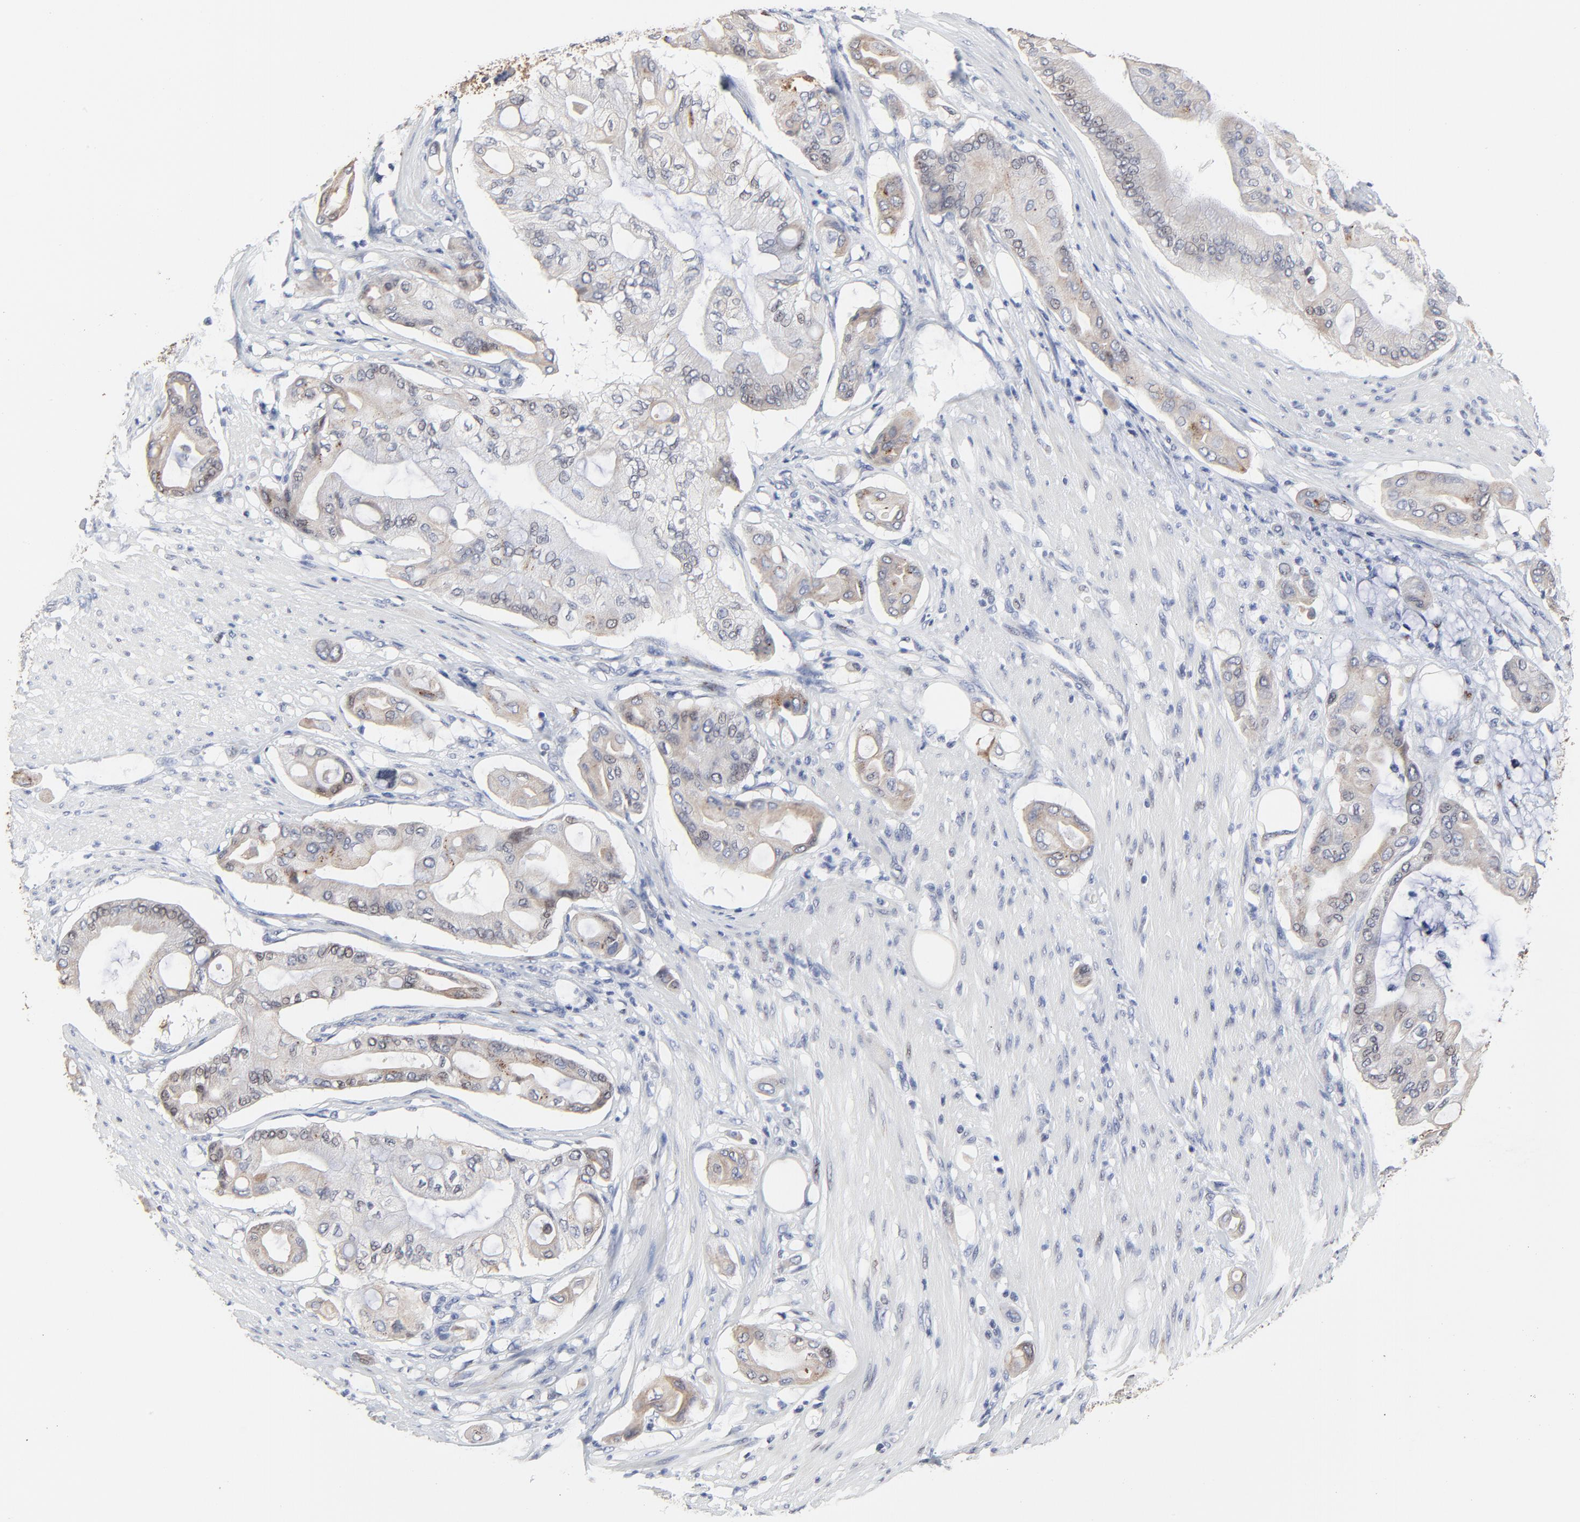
{"staining": {"intensity": "weak", "quantity": "<25%", "location": "cytoplasmic/membranous"}, "tissue": "pancreatic cancer", "cell_type": "Tumor cells", "image_type": "cancer", "snomed": [{"axis": "morphology", "description": "Adenocarcinoma, NOS"}, {"axis": "morphology", "description": "Adenocarcinoma, metastatic, NOS"}, {"axis": "topography", "description": "Lymph node"}, {"axis": "topography", "description": "Pancreas"}, {"axis": "topography", "description": "Duodenum"}], "caption": "Tumor cells are negative for protein expression in human pancreatic cancer.", "gene": "LNX1", "patient": {"sex": "female", "age": 64}}